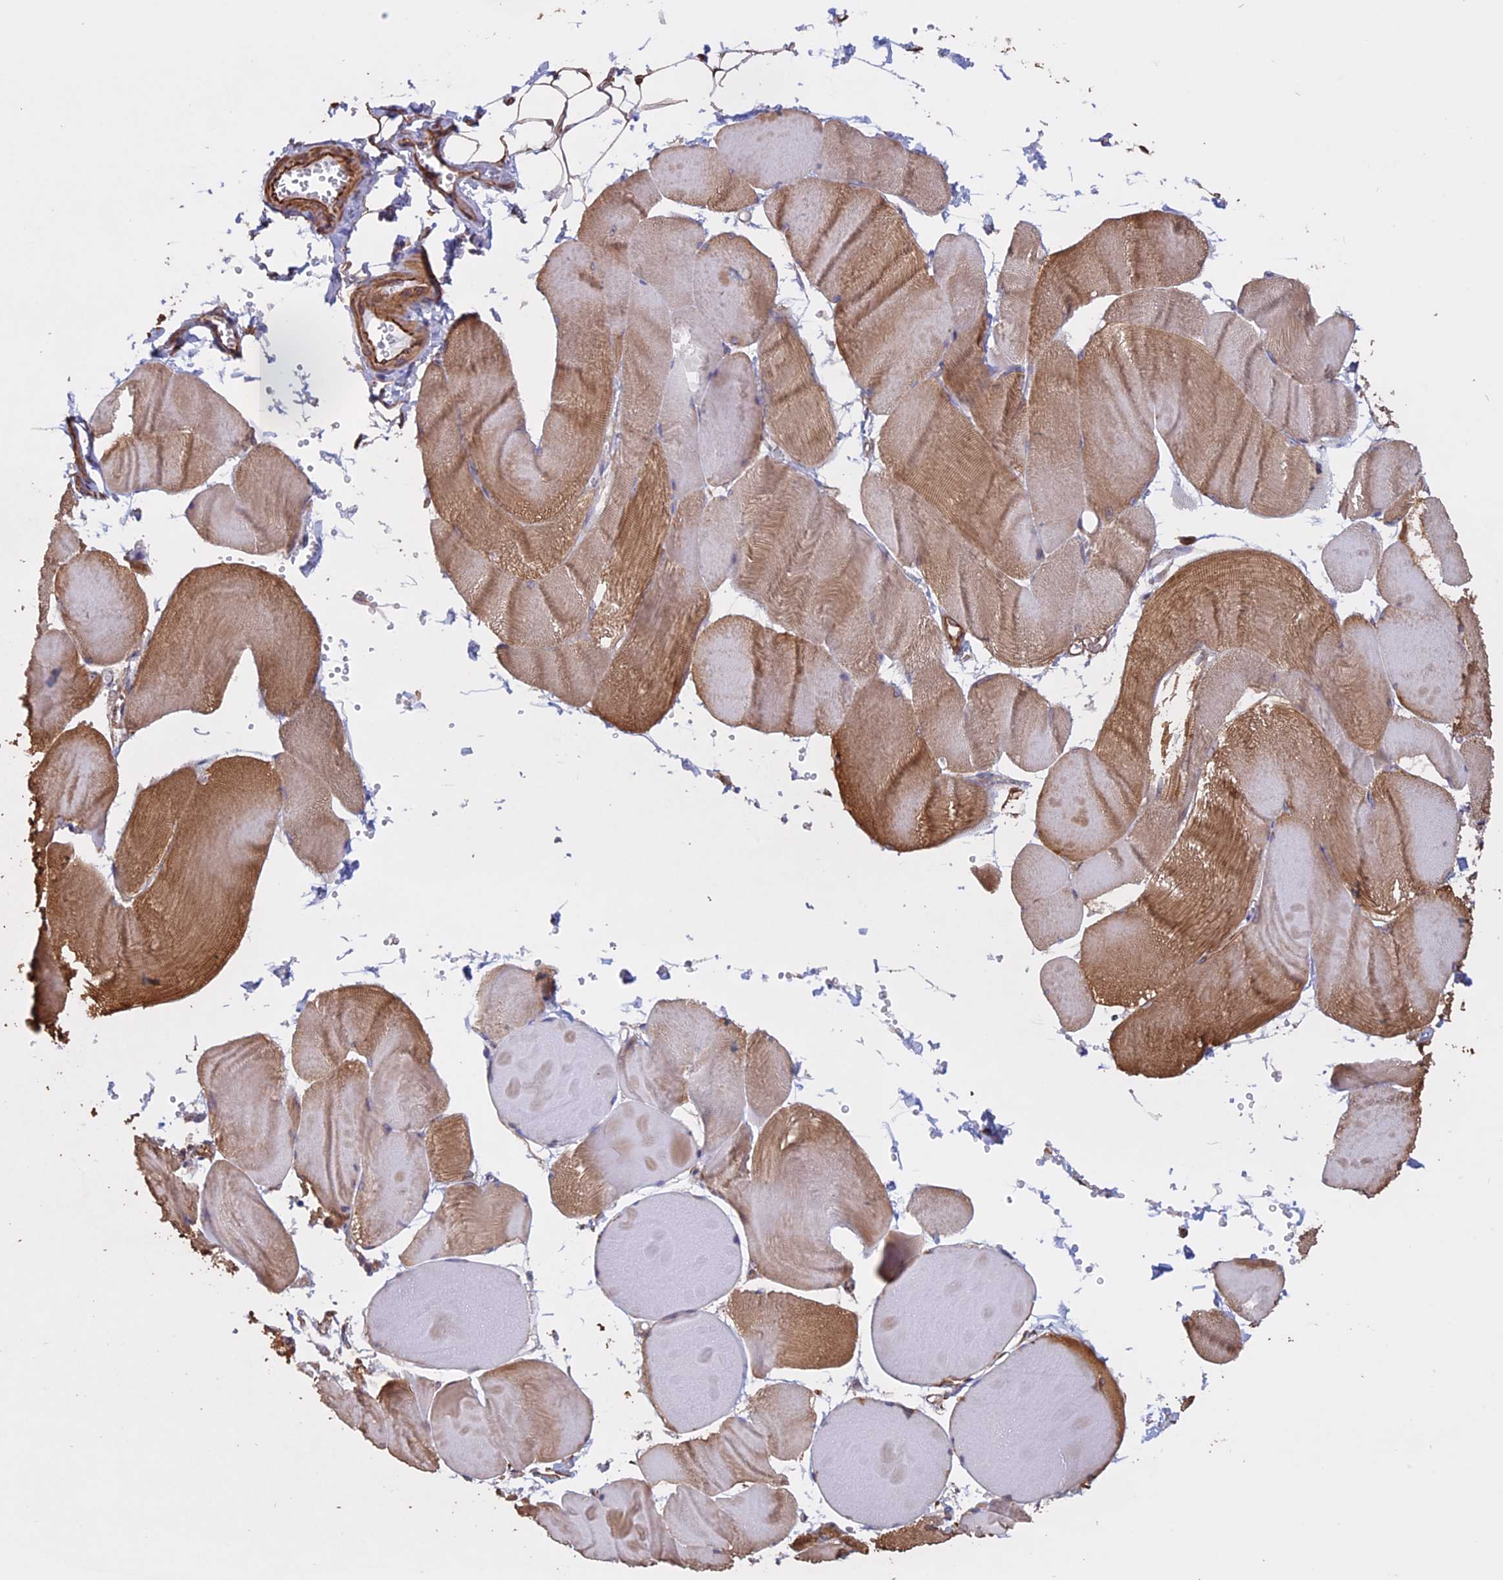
{"staining": {"intensity": "moderate", "quantity": "25%-75%", "location": "cytoplasmic/membranous"}, "tissue": "skeletal muscle", "cell_type": "Myocytes", "image_type": "normal", "snomed": [{"axis": "morphology", "description": "Normal tissue, NOS"}, {"axis": "morphology", "description": "Basal cell carcinoma"}, {"axis": "topography", "description": "Skeletal muscle"}], "caption": "Immunohistochemical staining of unremarkable human skeletal muscle shows moderate cytoplasmic/membranous protein staining in about 25%-75% of myocytes.", "gene": "CCDC148", "patient": {"sex": "female", "age": 64}}